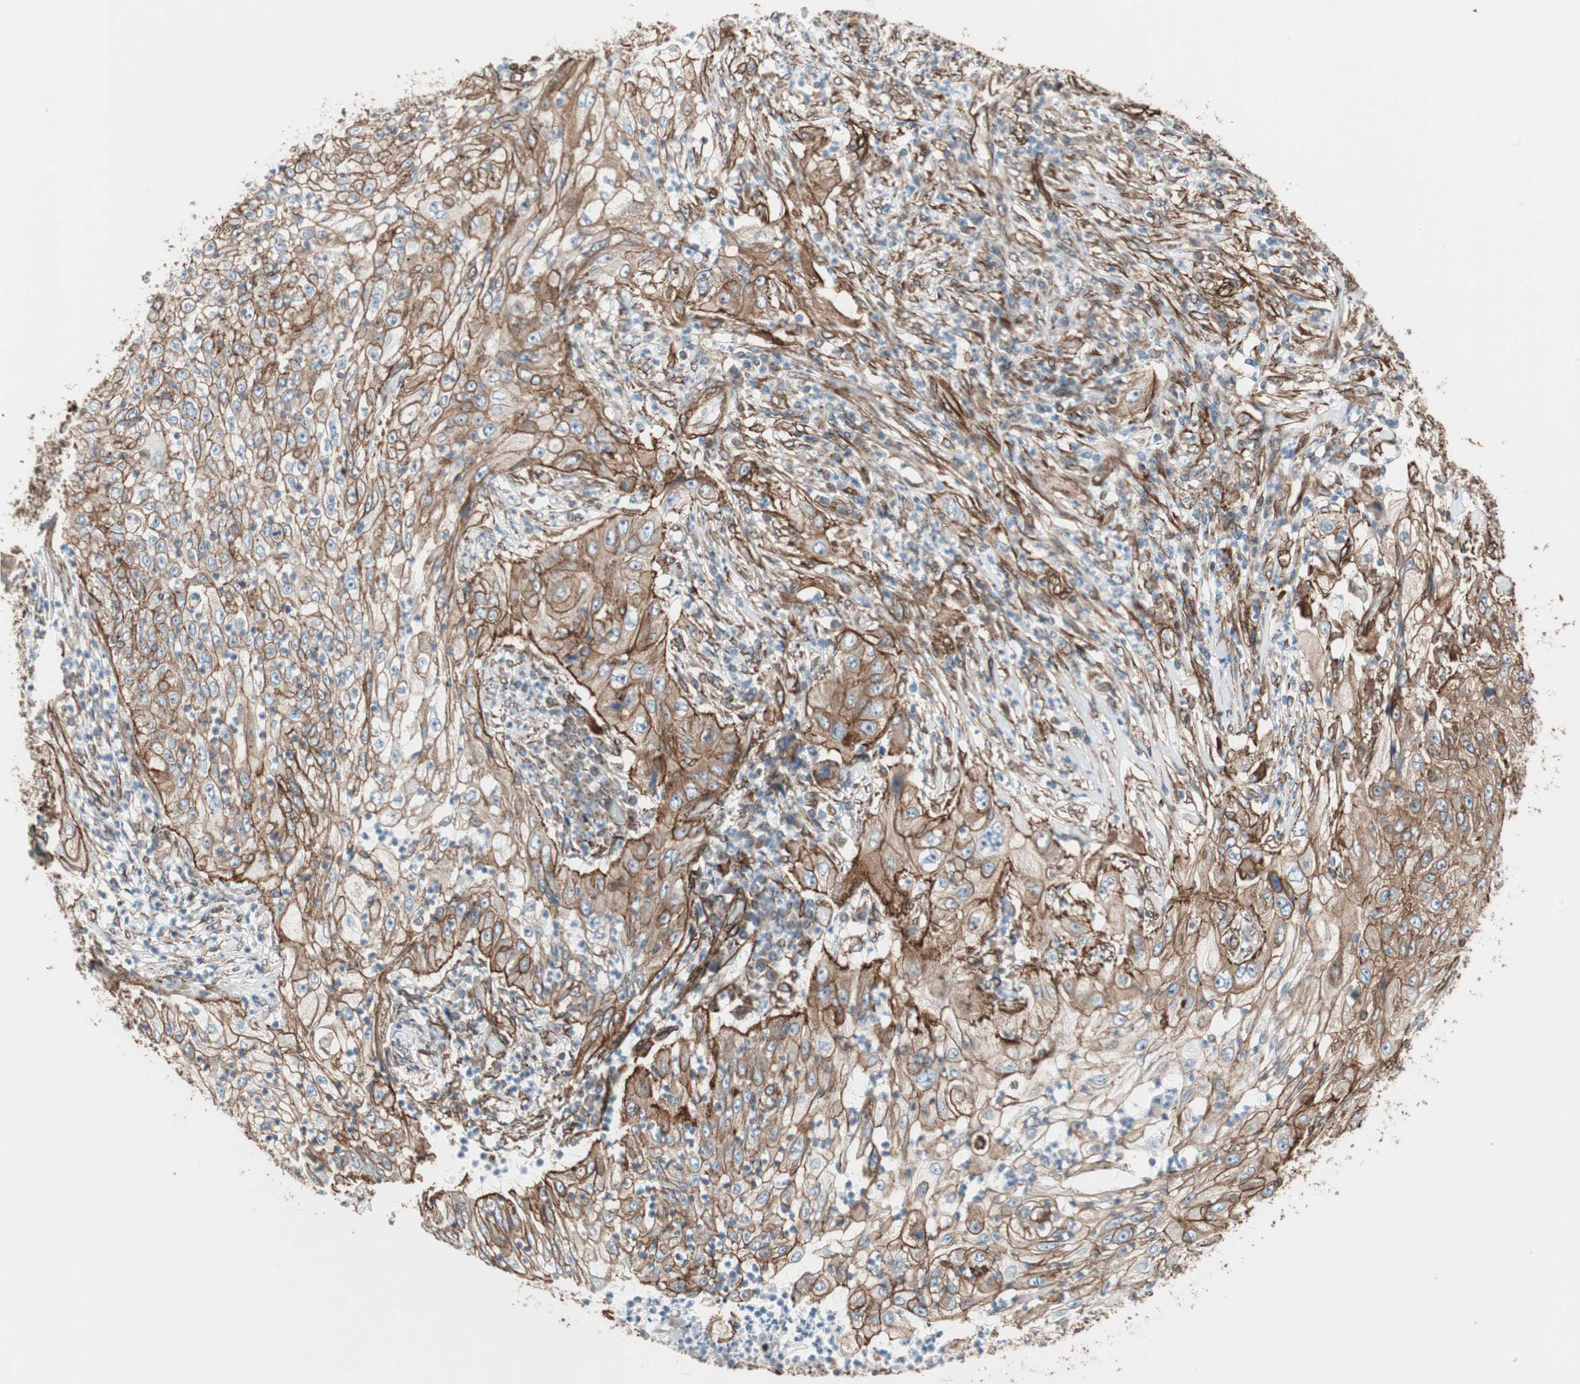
{"staining": {"intensity": "strong", "quantity": ">75%", "location": "cytoplasmic/membranous"}, "tissue": "lung cancer", "cell_type": "Tumor cells", "image_type": "cancer", "snomed": [{"axis": "morphology", "description": "Inflammation, NOS"}, {"axis": "morphology", "description": "Squamous cell carcinoma, NOS"}, {"axis": "topography", "description": "Lymph node"}, {"axis": "topography", "description": "Soft tissue"}, {"axis": "topography", "description": "Lung"}], "caption": "A micrograph showing strong cytoplasmic/membranous staining in about >75% of tumor cells in squamous cell carcinoma (lung), as visualized by brown immunohistochemical staining.", "gene": "TCTA", "patient": {"sex": "male", "age": 66}}